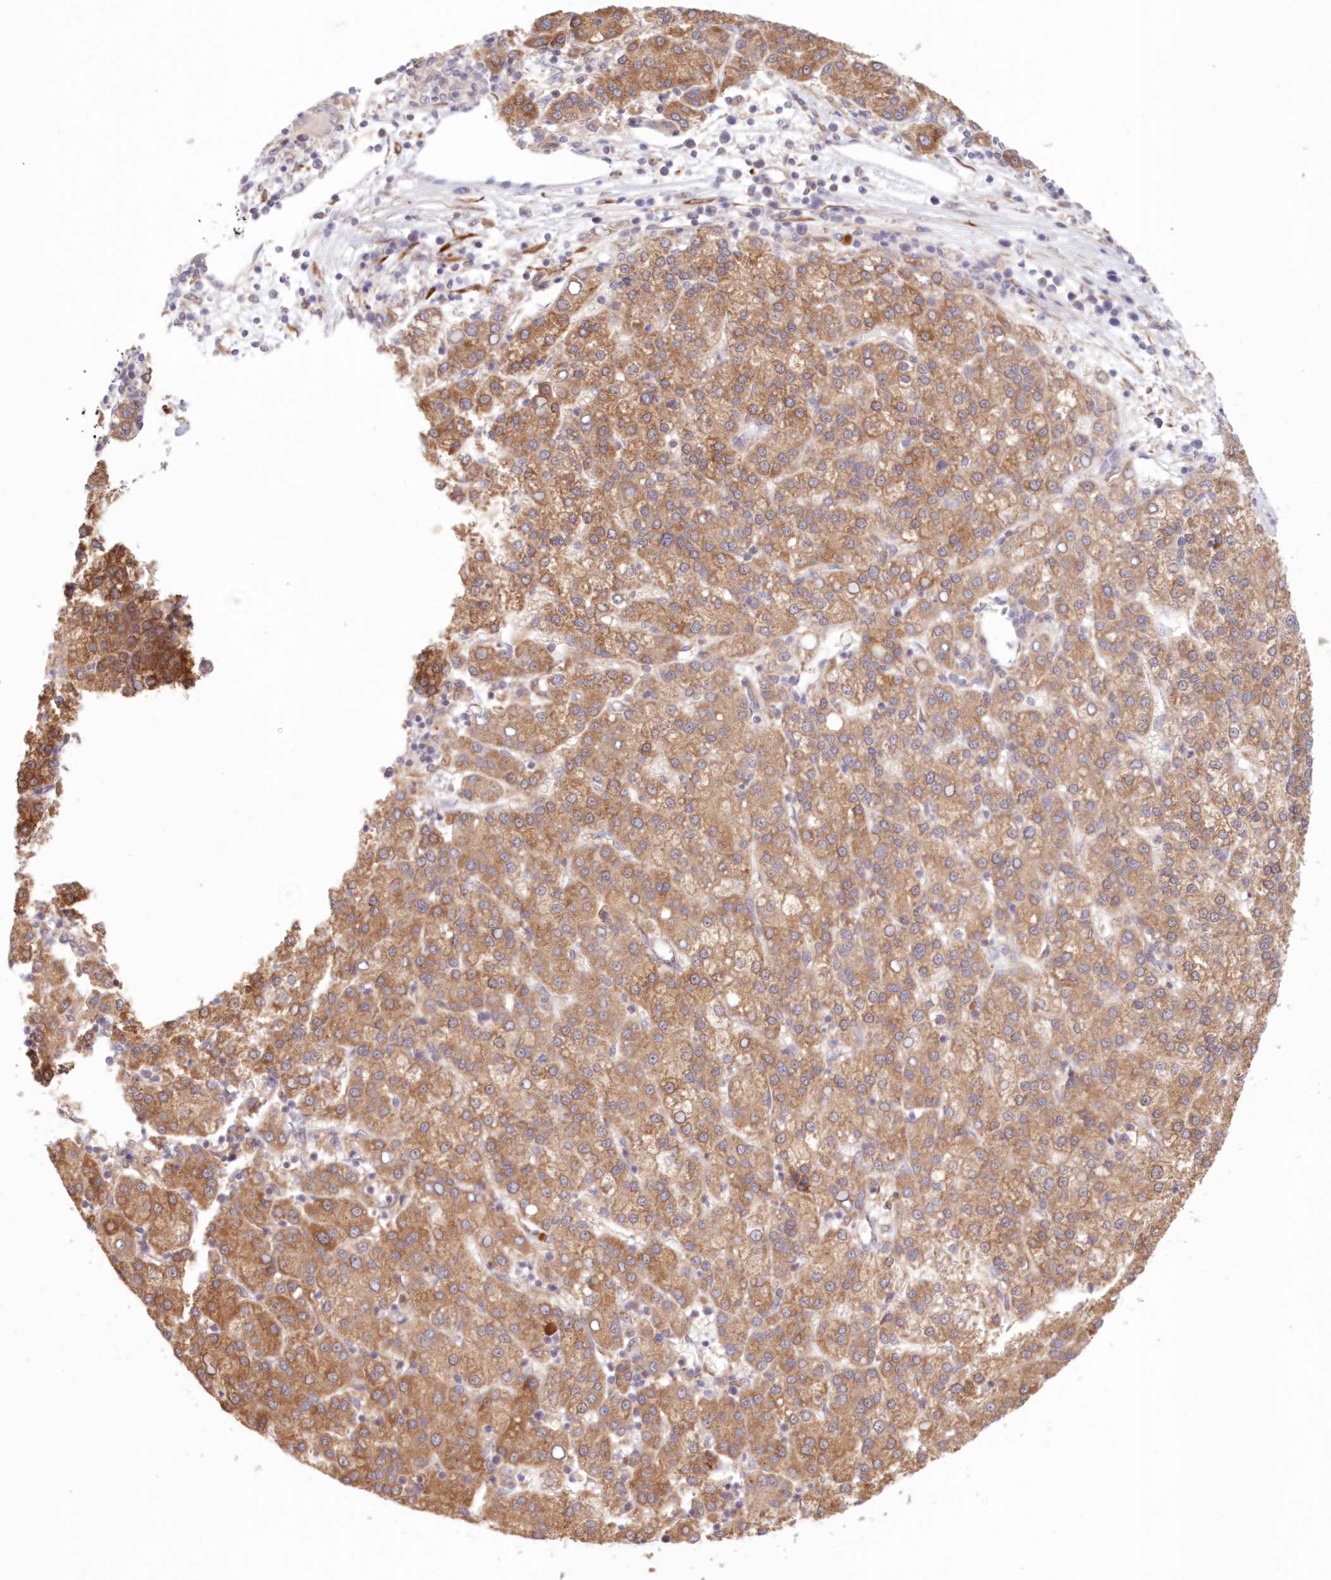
{"staining": {"intensity": "moderate", "quantity": ">75%", "location": "cytoplasmic/membranous"}, "tissue": "liver cancer", "cell_type": "Tumor cells", "image_type": "cancer", "snomed": [{"axis": "morphology", "description": "Carcinoma, Hepatocellular, NOS"}, {"axis": "topography", "description": "Liver"}], "caption": "Liver cancer tissue demonstrates moderate cytoplasmic/membranous staining in approximately >75% of tumor cells, visualized by immunohistochemistry.", "gene": "PCYOX1L", "patient": {"sex": "female", "age": 58}}